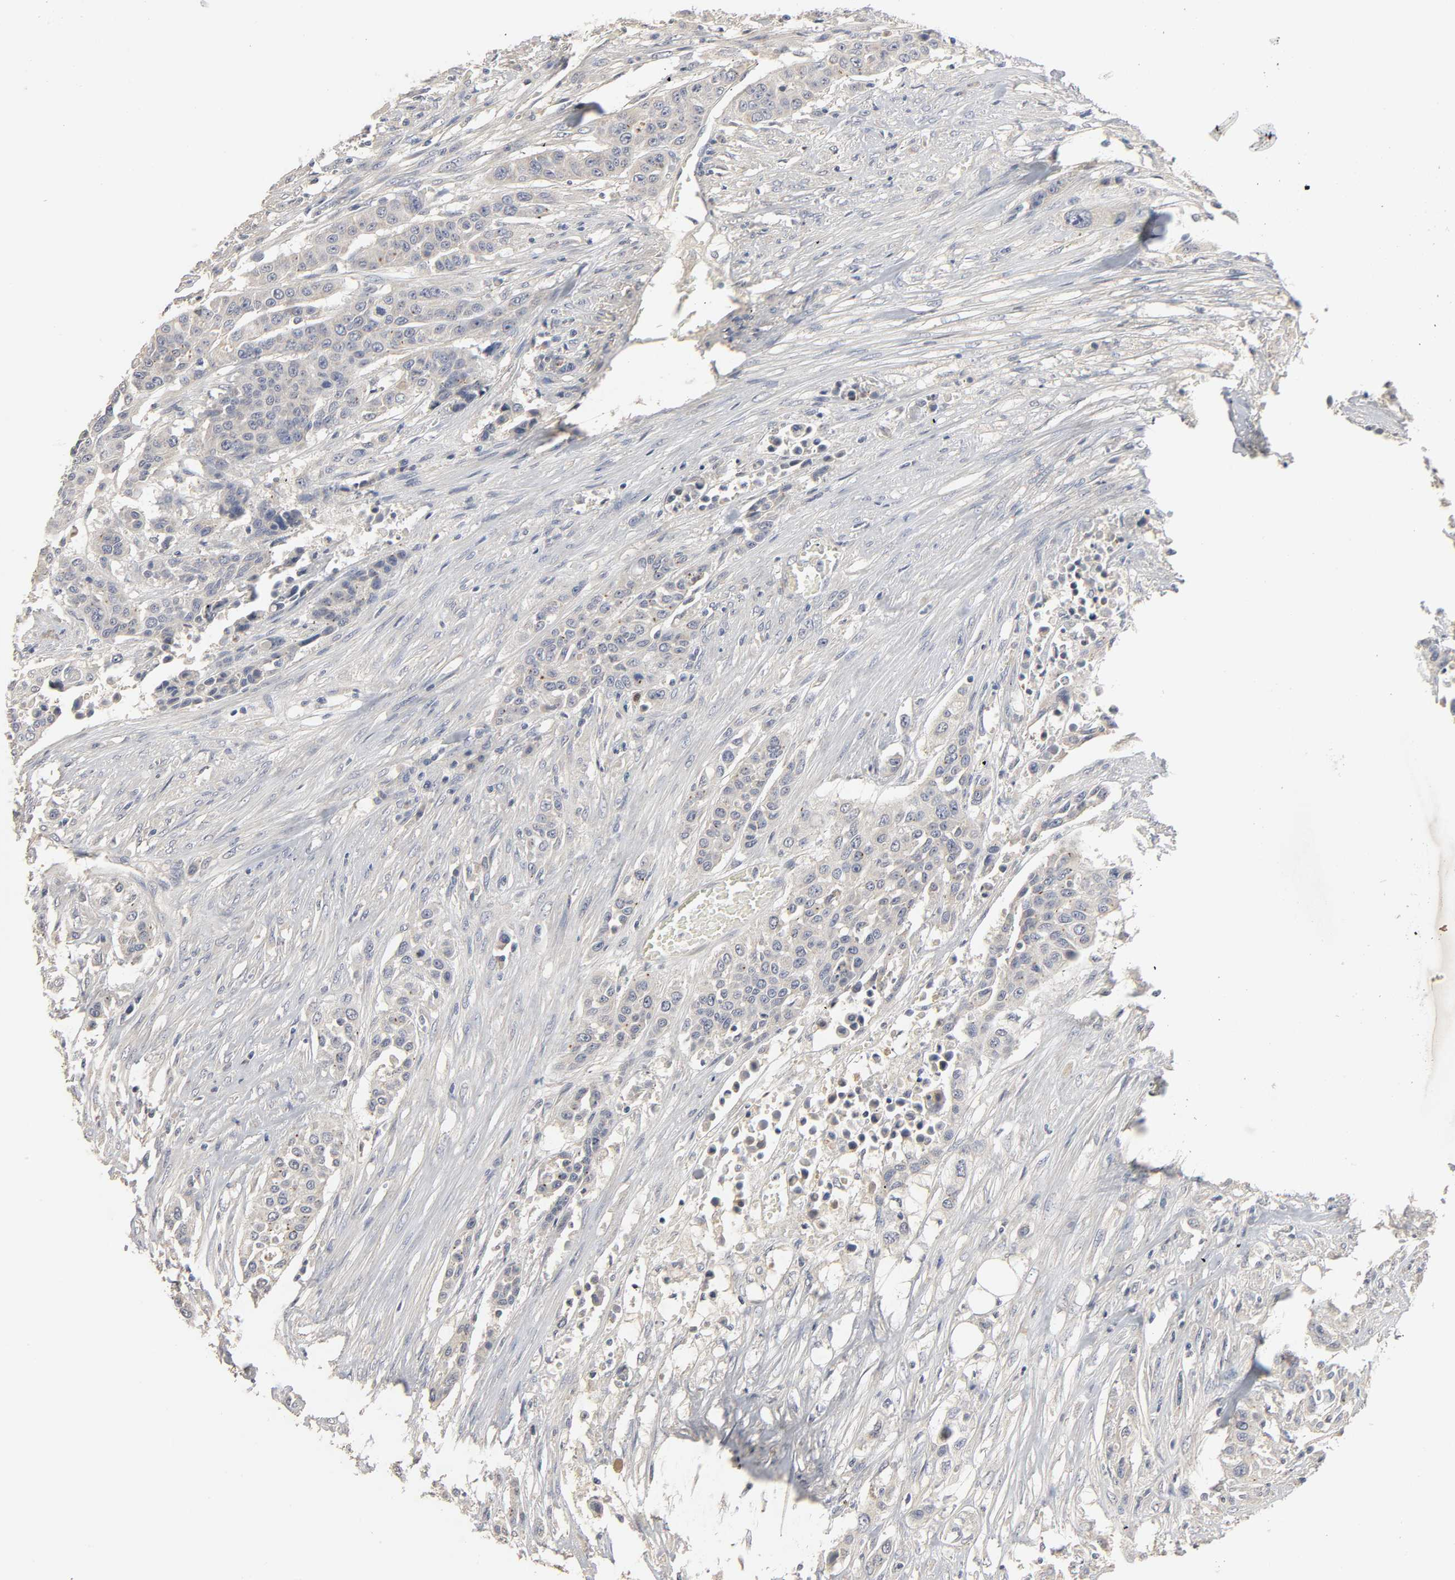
{"staining": {"intensity": "negative", "quantity": "none", "location": "none"}, "tissue": "urothelial cancer", "cell_type": "Tumor cells", "image_type": "cancer", "snomed": [{"axis": "morphology", "description": "Urothelial carcinoma, High grade"}, {"axis": "topography", "description": "Urinary bladder"}], "caption": "A micrograph of human urothelial cancer is negative for staining in tumor cells.", "gene": "SLC10A2", "patient": {"sex": "male", "age": 74}}